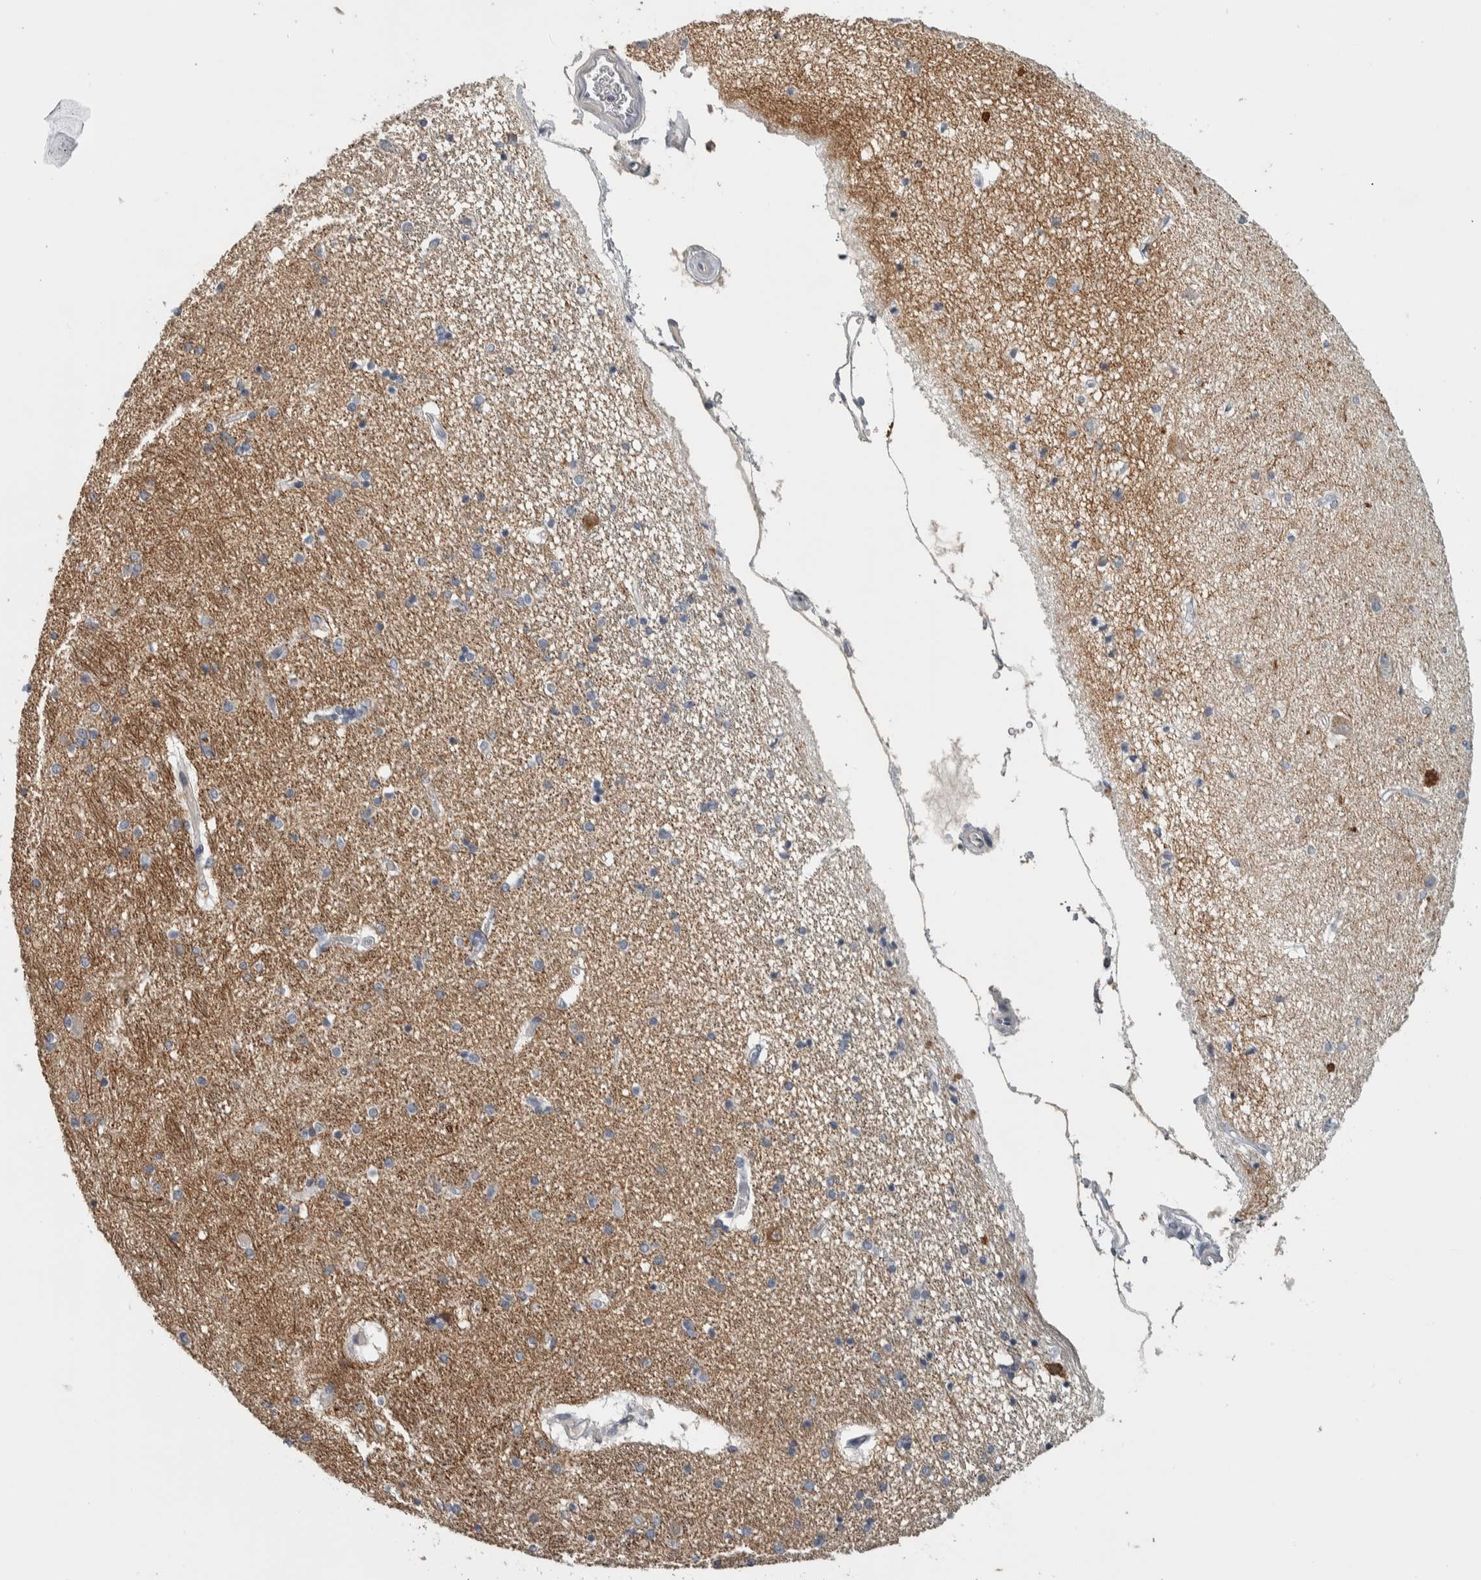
{"staining": {"intensity": "negative", "quantity": "none", "location": "none"}, "tissue": "hippocampus", "cell_type": "Glial cells", "image_type": "normal", "snomed": [{"axis": "morphology", "description": "Normal tissue, NOS"}, {"axis": "topography", "description": "Hippocampus"}], "caption": "Immunohistochemistry of normal hippocampus displays no positivity in glial cells.", "gene": "DCAF10", "patient": {"sex": "female", "age": 54}}